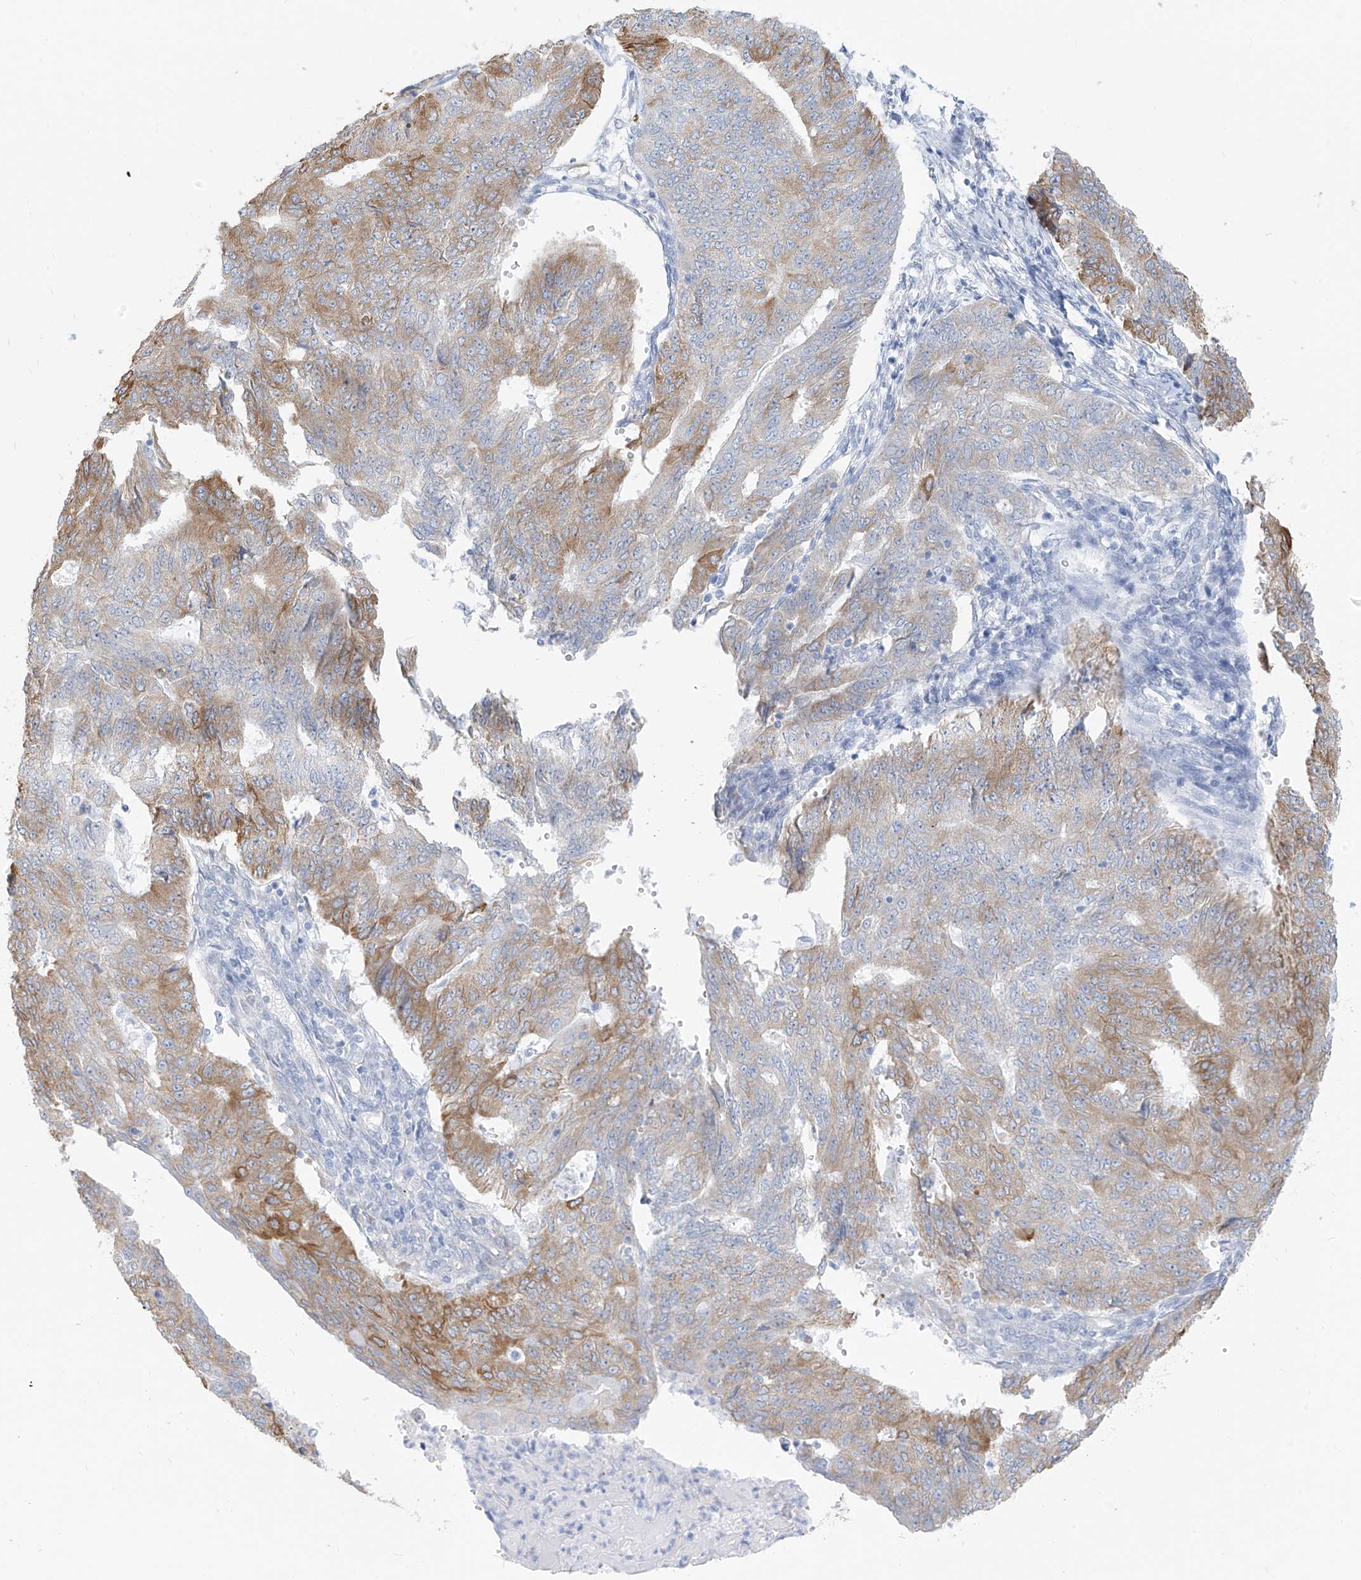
{"staining": {"intensity": "moderate", "quantity": "25%-75%", "location": "cytoplasmic/membranous"}, "tissue": "endometrial cancer", "cell_type": "Tumor cells", "image_type": "cancer", "snomed": [{"axis": "morphology", "description": "Adenocarcinoma, NOS"}, {"axis": "topography", "description": "Endometrium"}], "caption": "Moderate cytoplasmic/membranous protein positivity is appreciated in about 25%-75% of tumor cells in endometrial adenocarcinoma. The staining is performed using DAB brown chromogen to label protein expression. The nuclei are counter-stained blue using hematoxylin.", "gene": "RCN2", "patient": {"sex": "female", "age": 32}}